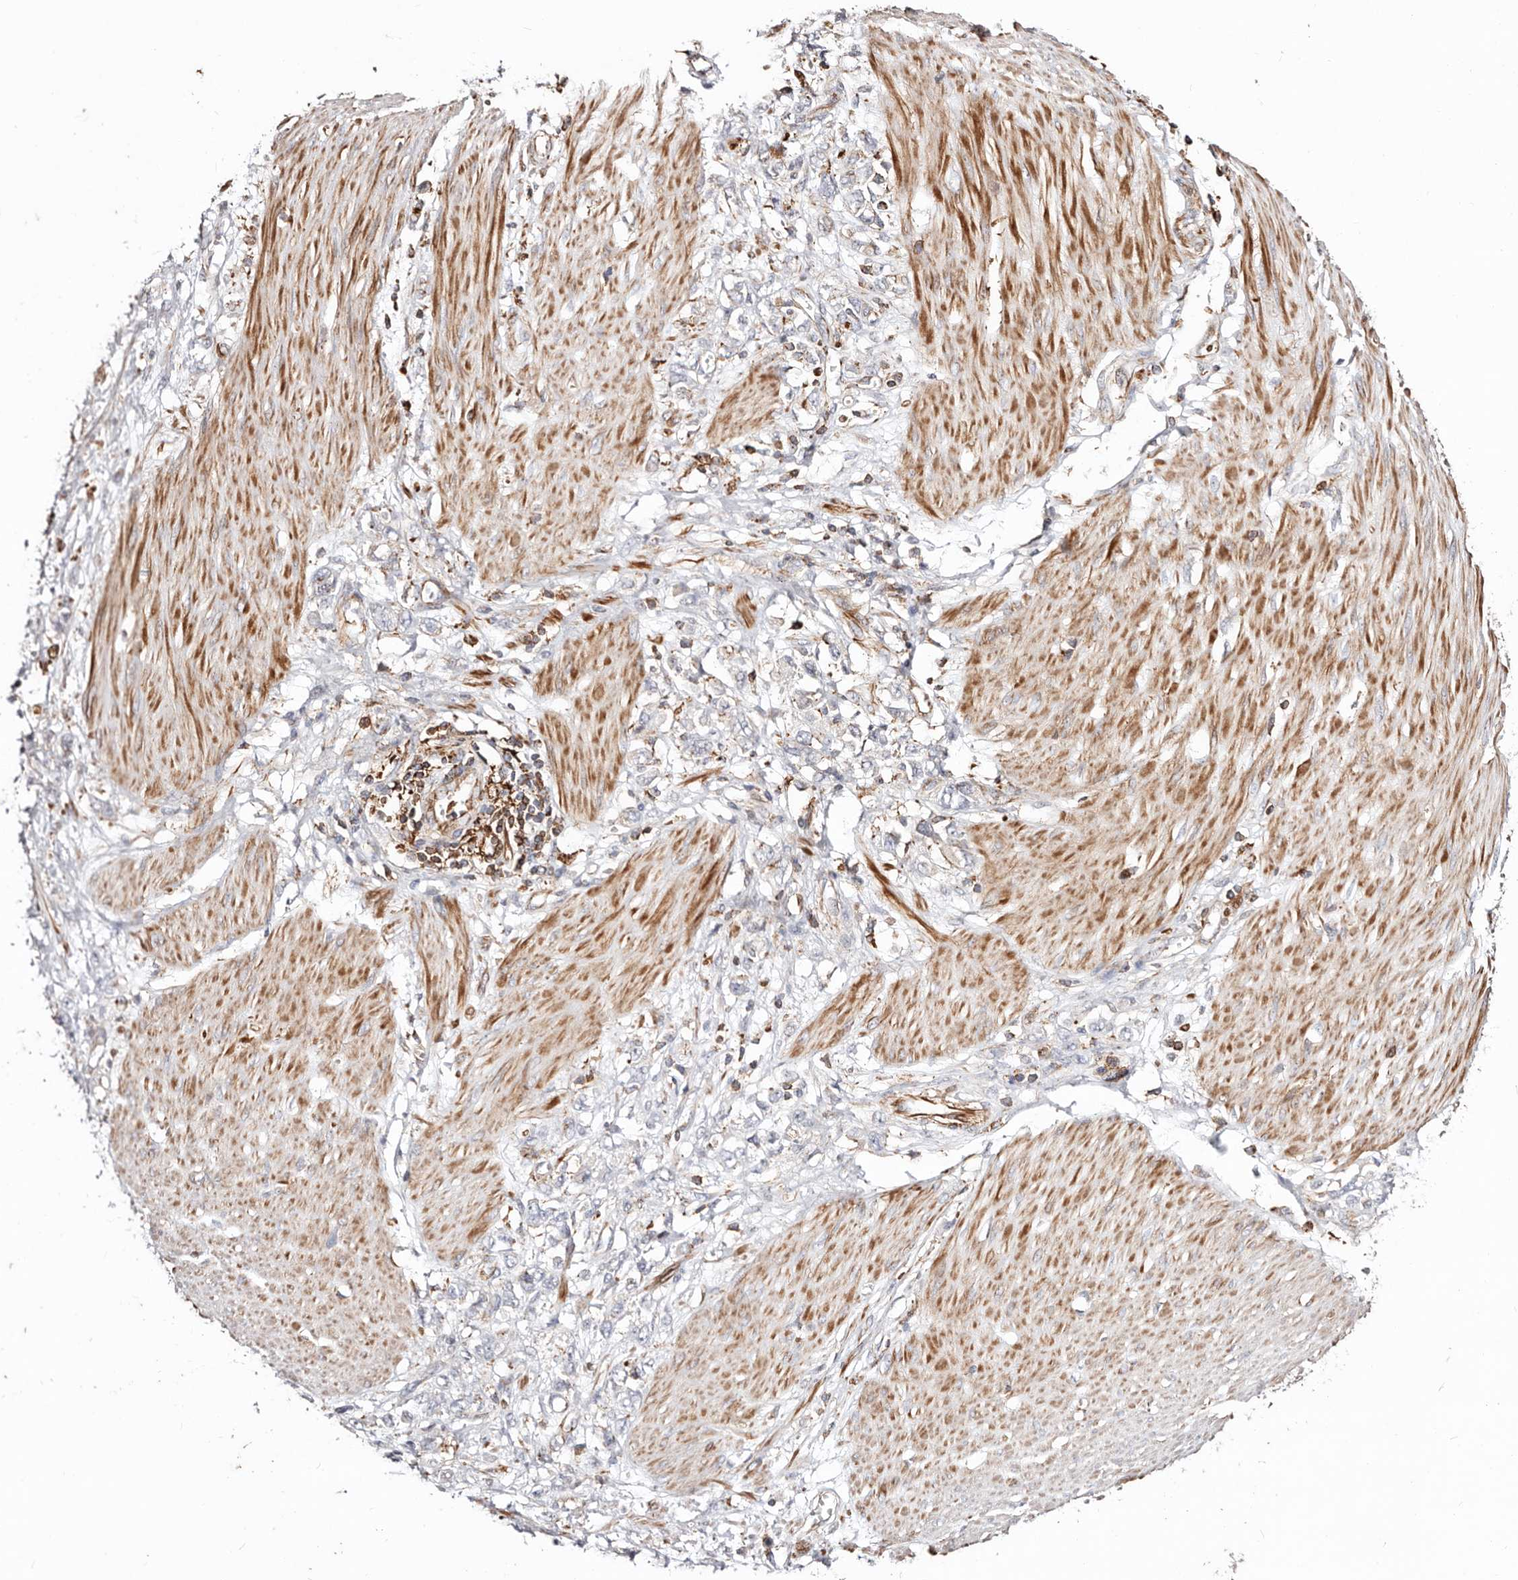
{"staining": {"intensity": "weak", "quantity": "<25%", "location": "cytoplasmic/membranous"}, "tissue": "stomach cancer", "cell_type": "Tumor cells", "image_type": "cancer", "snomed": [{"axis": "morphology", "description": "Adenocarcinoma, NOS"}, {"axis": "topography", "description": "Stomach"}], "caption": "This micrograph is of adenocarcinoma (stomach) stained with IHC to label a protein in brown with the nuclei are counter-stained blue. There is no staining in tumor cells.", "gene": "PTPN22", "patient": {"sex": "female", "age": 76}}